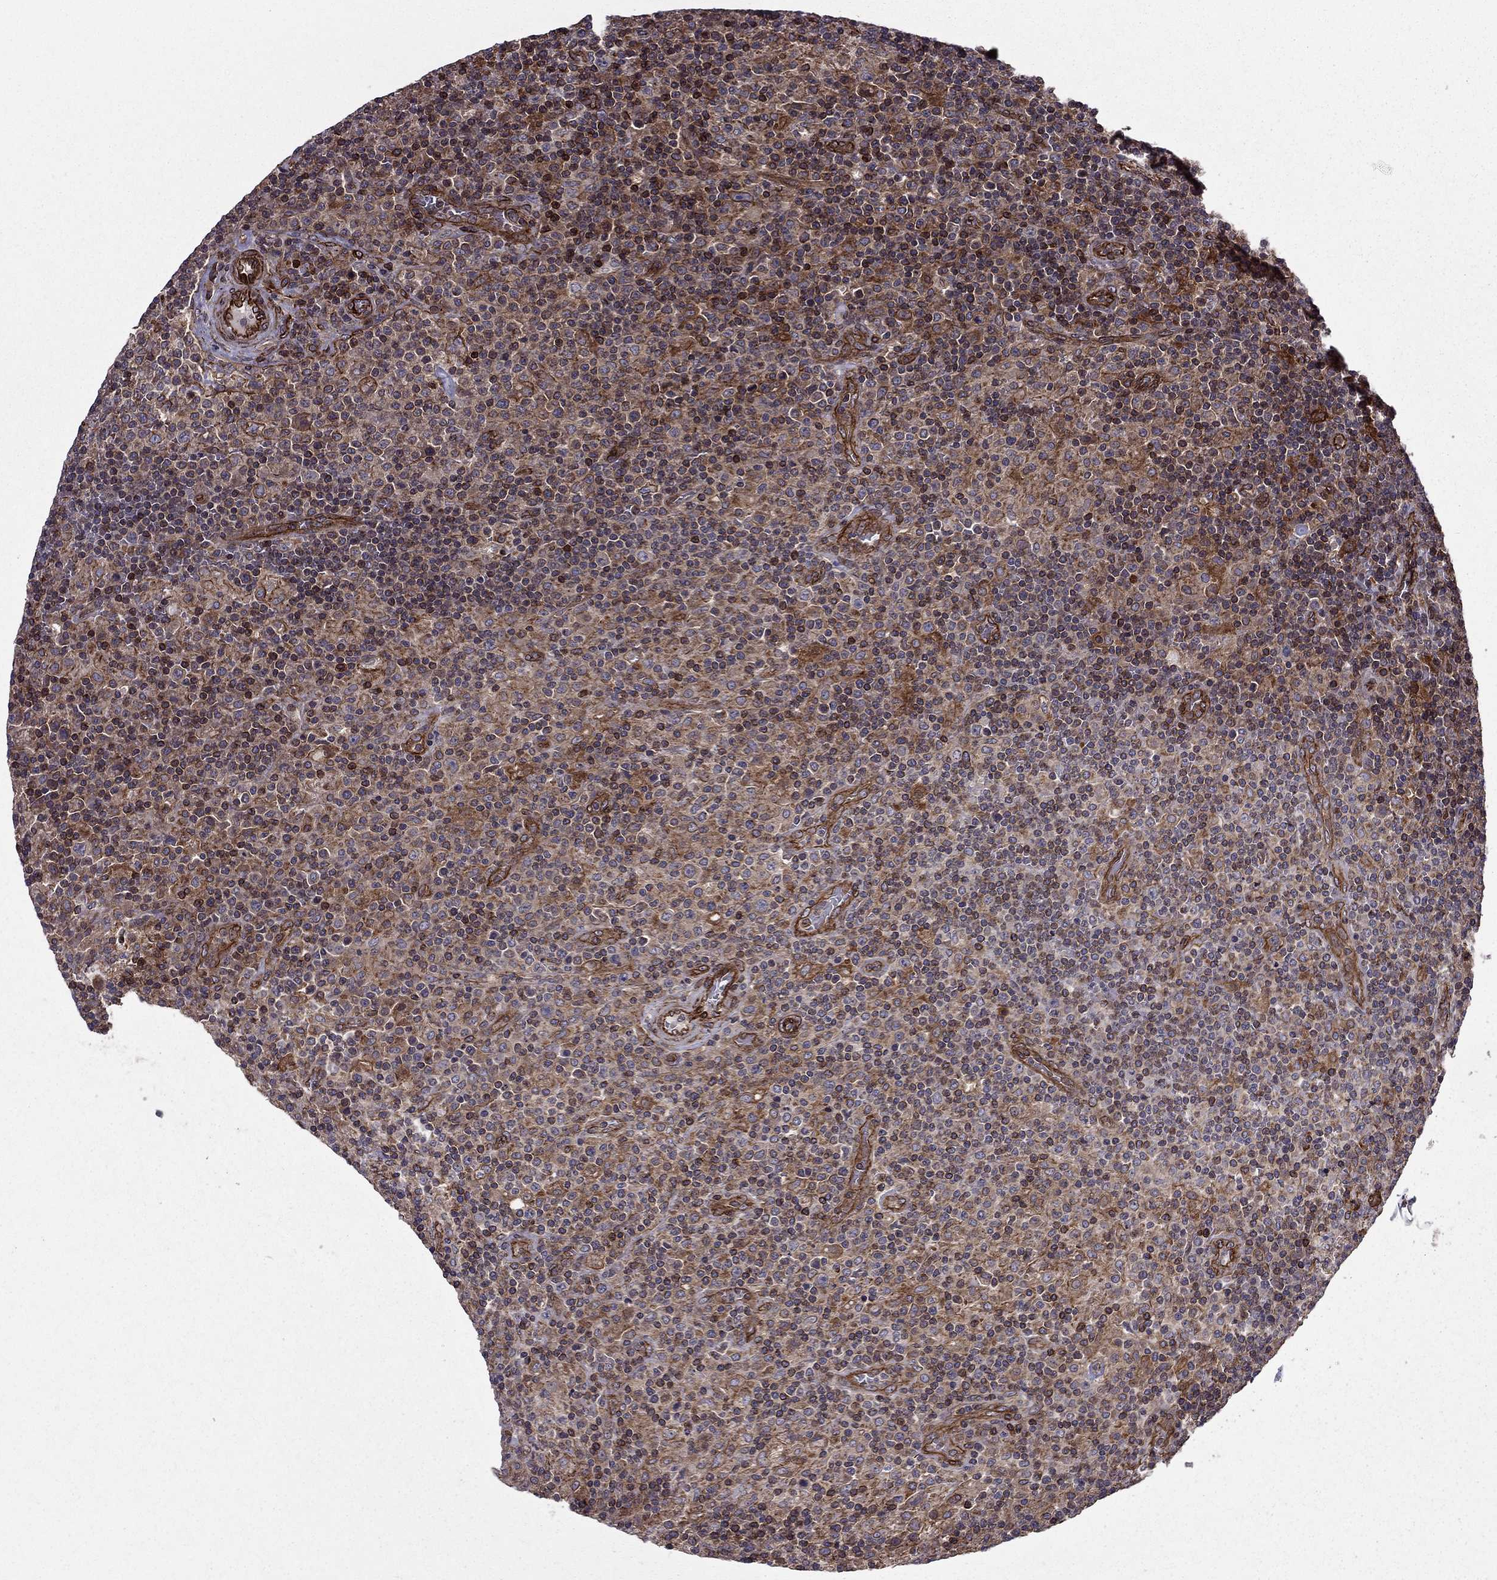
{"staining": {"intensity": "moderate", "quantity": "25%-75%", "location": "cytoplasmic/membranous"}, "tissue": "lymphoma", "cell_type": "Tumor cells", "image_type": "cancer", "snomed": [{"axis": "morphology", "description": "Hodgkin's disease, NOS"}, {"axis": "topography", "description": "Lymph node"}], "caption": "Lymphoma was stained to show a protein in brown. There is medium levels of moderate cytoplasmic/membranous staining in about 25%-75% of tumor cells.", "gene": "SHMT1", "patient": {"sex": "male", "age": 70}}